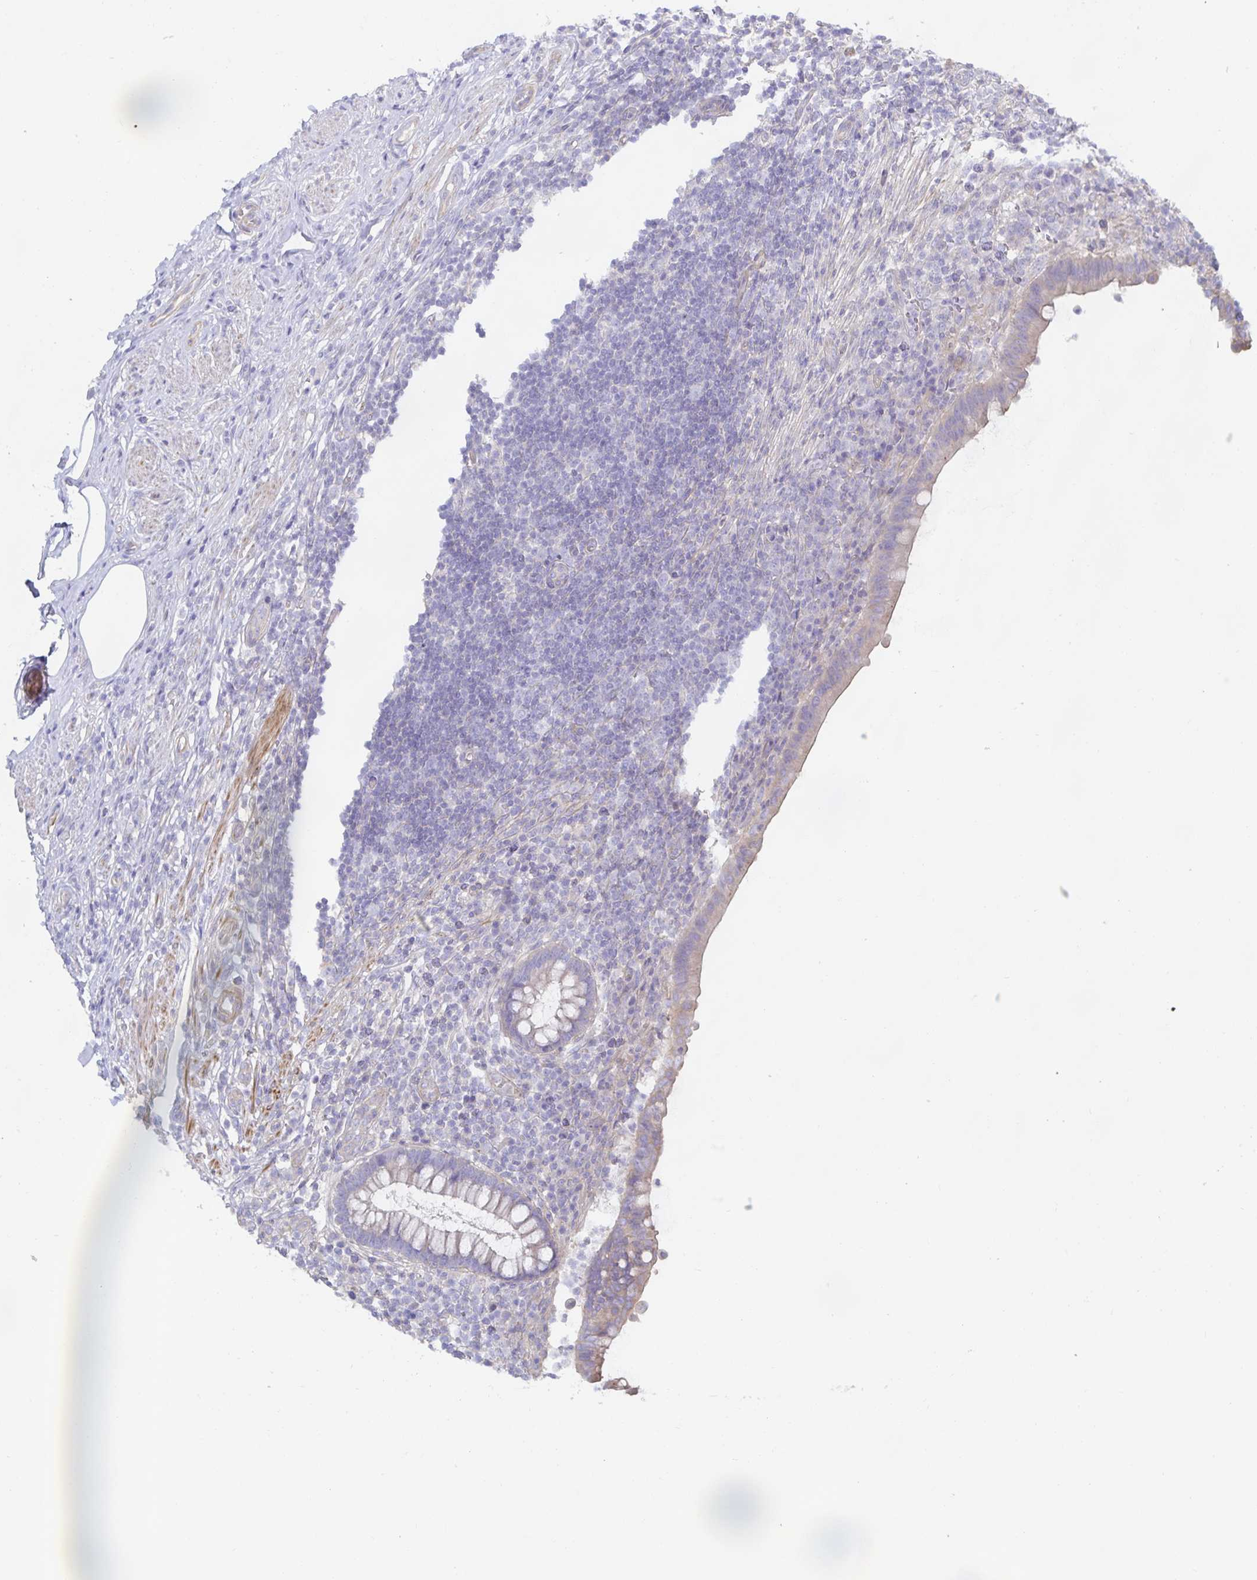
{"staining": {"intensity": "moderate", "quantity": "25%-75%", "location": "cytoplasmic/membranous"}, "tissue": "appendix", "cell_type": "Glandular cells", "image_type": "normal", "snomed": [{"axis": "morphology", "description": "Normal tissue, NOS"}, {"axis": "topography", "description": "Appendix"}], "caption": "Immunohistochemical staining of unremarkable human appendix displays 25%-75% levels of moderate cytoplasmic/membranous protein expression in about 25%-75% of glandular cells.", "gene": "METTL22", "patient": {"sex": "female", "age": 56}}